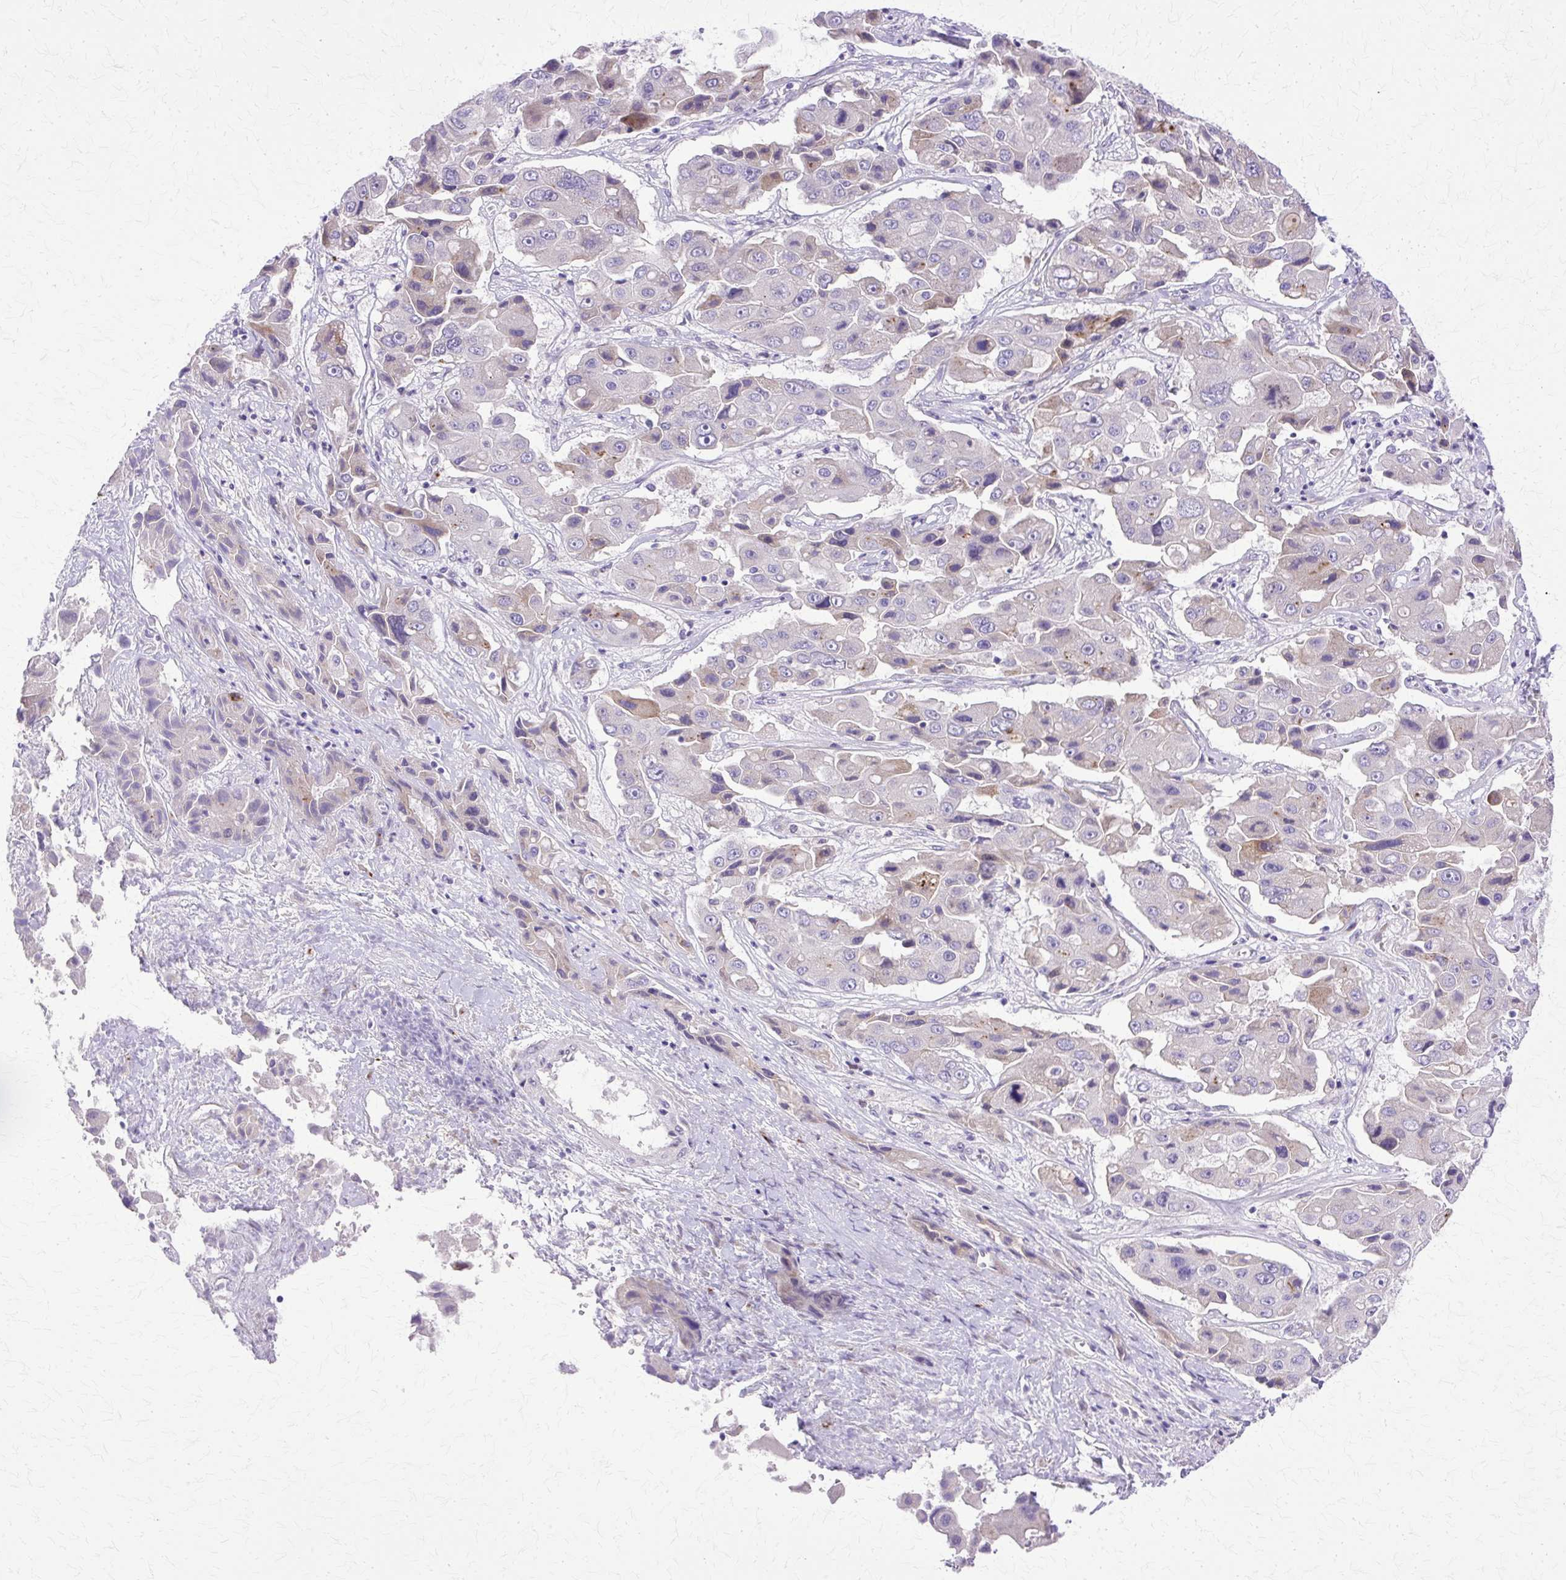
{"staining": {"intensity": "negative", "quantity": "none", "location": "none"}, "tissue": "liver cancer", "cell_type": "Tumor cells", "image_type": "cancer", "snomed": [{"axis": "morphology", "description": "Cholangiocarcinoma"}, {"axis": "topography", "description": "Liver"}], "caption": "Liver cancer was stained to show a protein in brown. There is no significant positivity in tumor cells.", "gene": "TBC1D3G", "patient": {"sex": "male", "age": 67}}